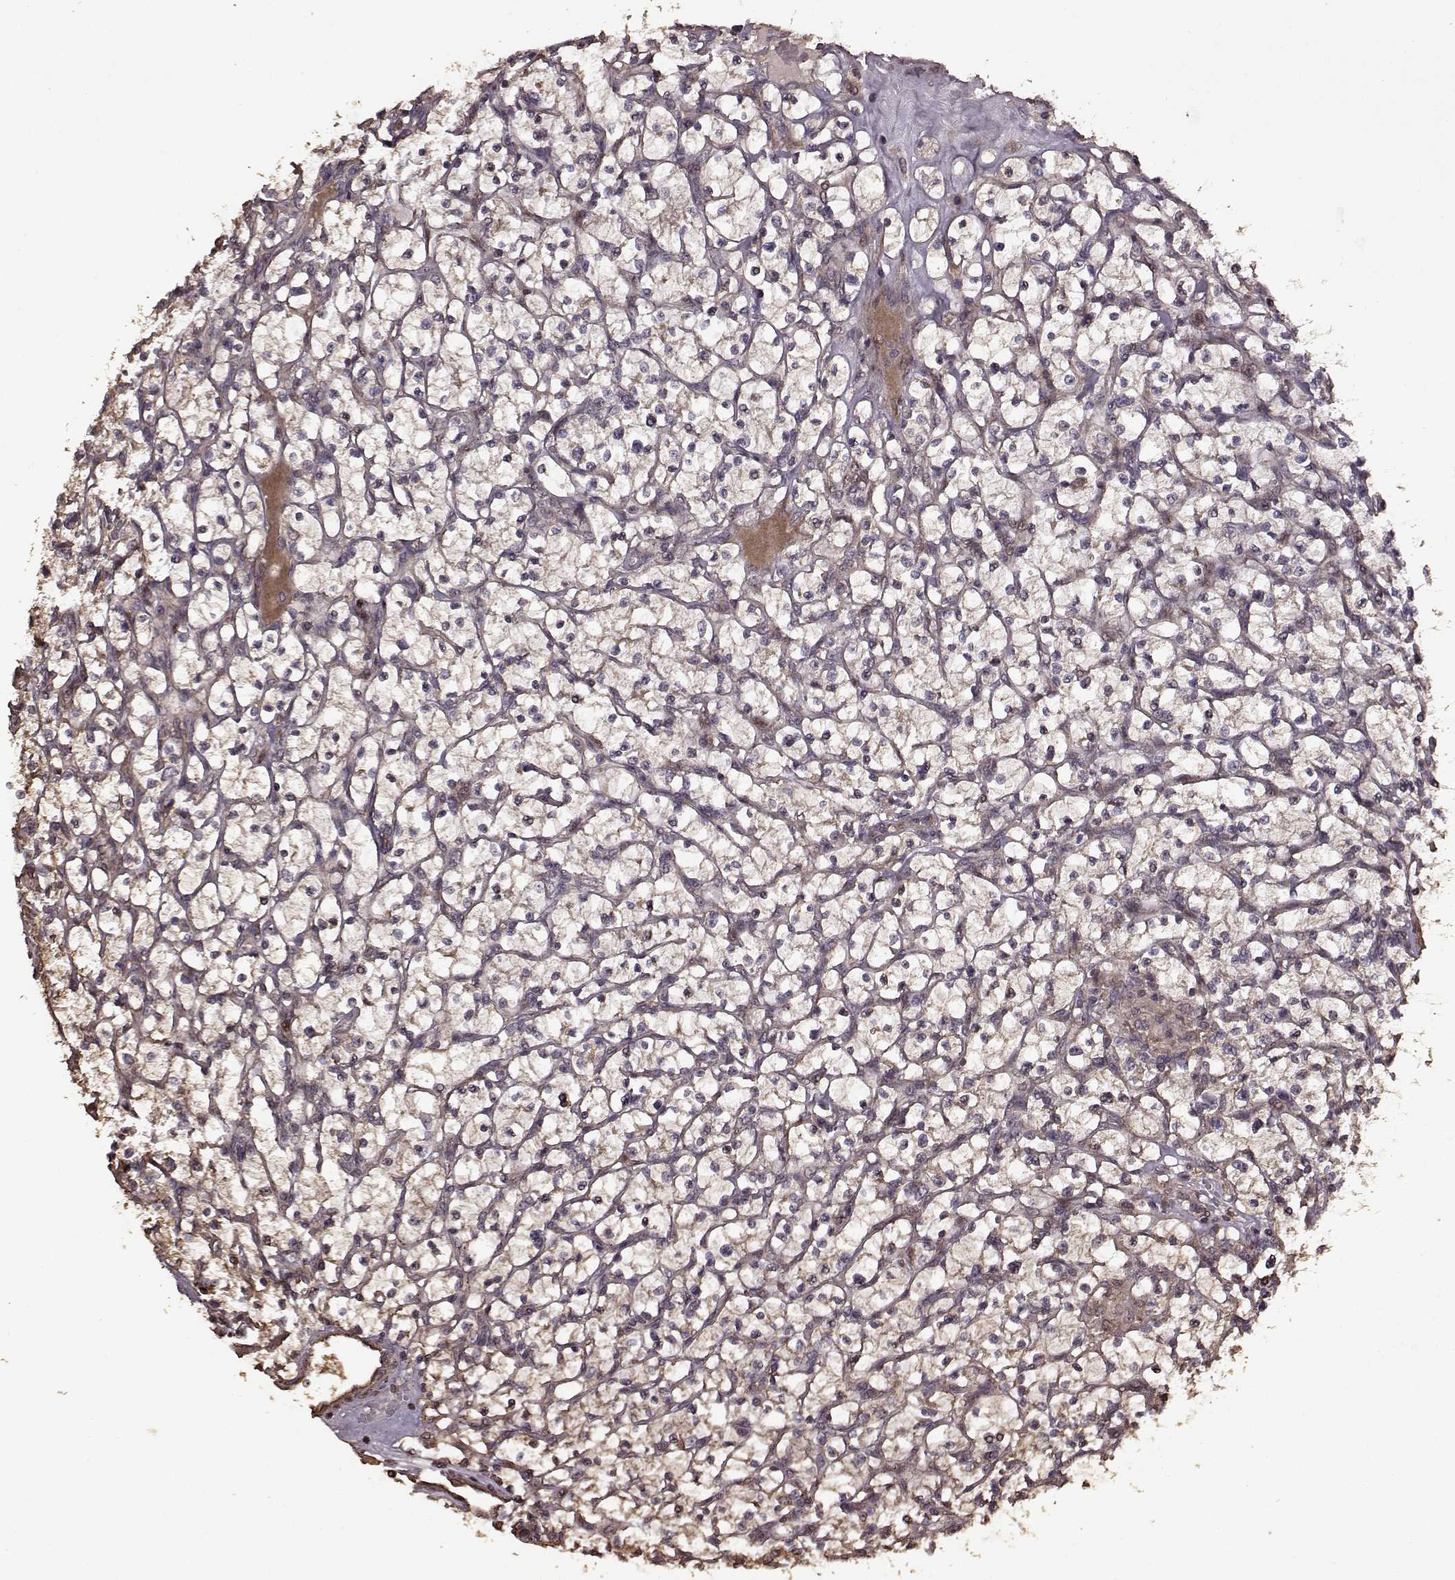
{"staining": {"intensity": "weak", "quantity": "<25%", "location": "cytoplasmic/membranous"}, "tissue": "renal cancer", "cell_type": "Tumor cells", "image_type": "cancer", "snomed": [{"axis": "morphology", "description": "Adenocarcinoma, NOS"}, {"axis": "topography", "description": "Kidney"}], "caption": "Renal cancer (adenocarcinoma) stained for a protein using IHC exhibits no expression tumor cells.", "gene": "FBXW11", "patient": {"sex": "female", "age": 64}}